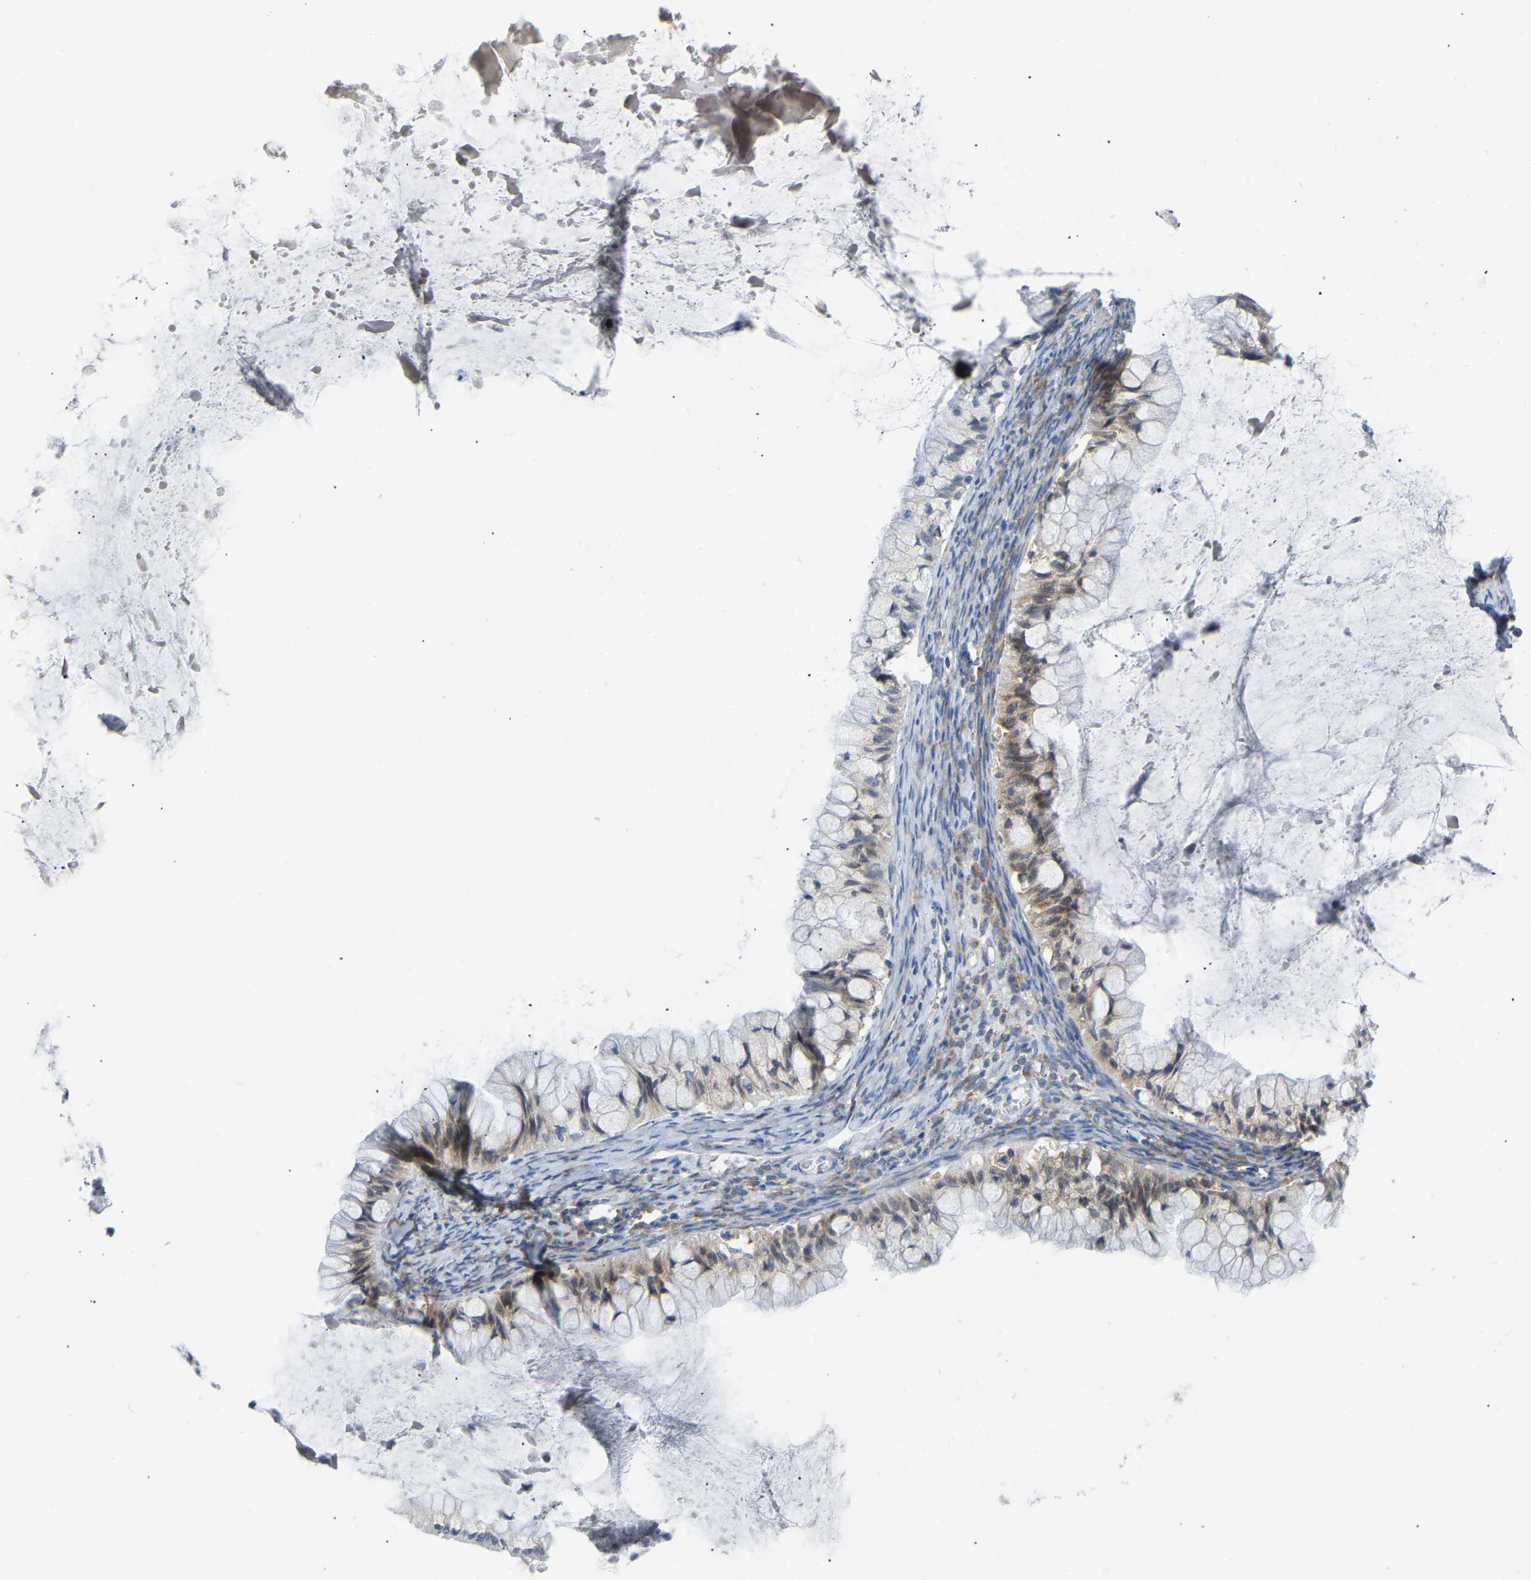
{"staining": {"intensity": "moderate", "quantity": ">75%", "location": "cytoplasmic/membranous"}, "tissue": "ovarian cancer", "cell_type": "Tumor cells", "image_type": "cancer", "snomed": [{"axis": "morphology", "description": "Cystadenocarcinoma, mucinous, NOS"}, {"axis": "topography", "description": "Ovary"}], "caption": "Immunohistochemistry (IHC) of human ovarian cancer (mucinous cystadenocarcinoma) displays medium levels of moderate cytoplasmic/membranous staining in approximately >75% of tumor cells. (Stains: DAB in brown, nuclei in blue, Microscopy: brightfield microscopy at high magnification).", "gene": "SND1", "patient": {"sex": "female", "age": 57}}